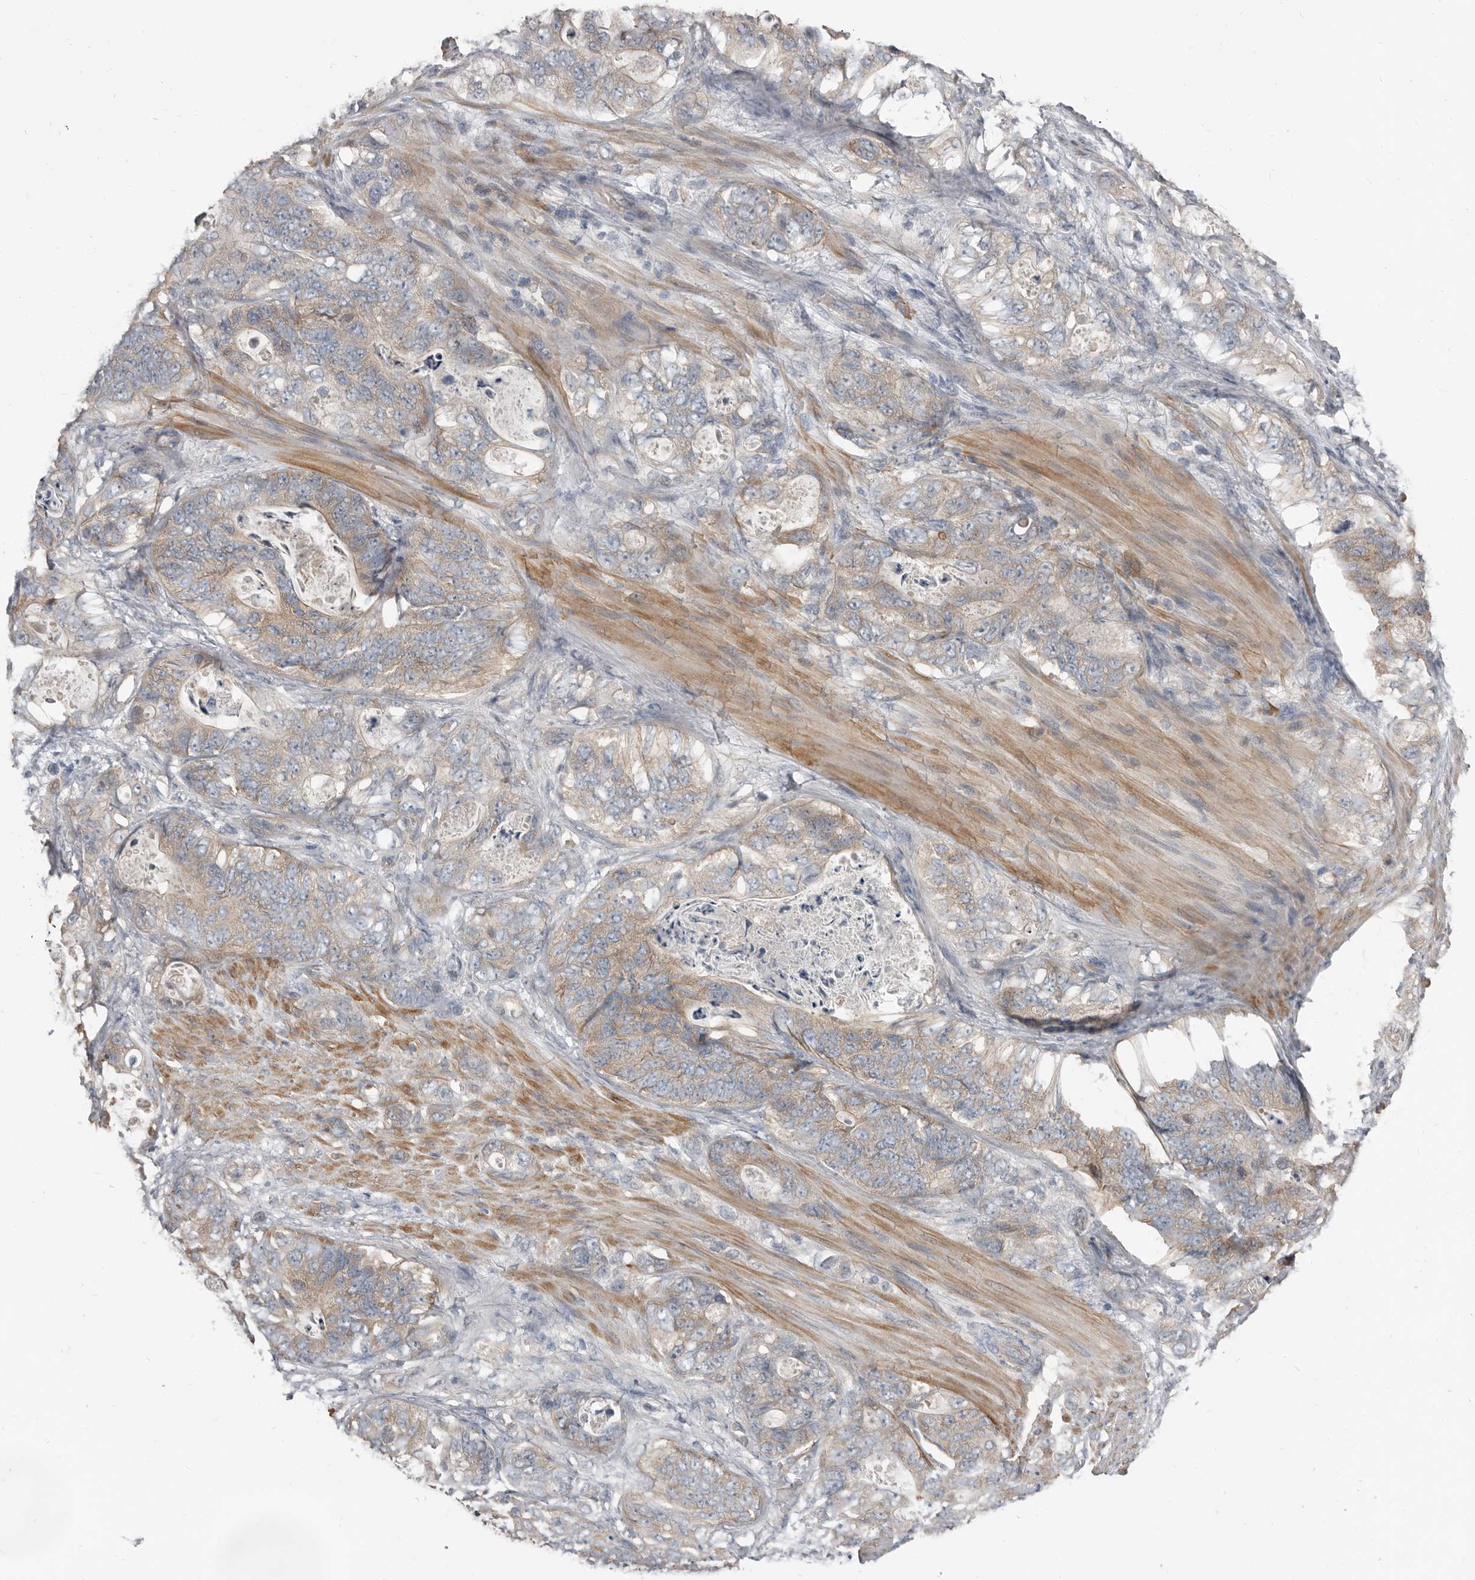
{"staining": {"intensity": "weak", "quantity": ">75%", "location": "cytoplasmic/membranous"}, "tissue": "stomach cancer", "cell_type": "Tumor cells", "image_type": "cancer", "snomed": [{"axis": "morphology", "description": "Normal tissue, NOS"}, {"axis": "morphology", "description": "Adenocarcinoma, NOS"}, {"axis": "topography", "description": "Stomach"}], "caption": "An immunohistochemistry micrograph of neoplastic tissue is shown. Protein staining in brown shows weak cytoplasmic/membranous positivity in stomach cancer within tumor cells.", "gene": "AKNAD1", "patient": {"sex": "female", "age": 89}}